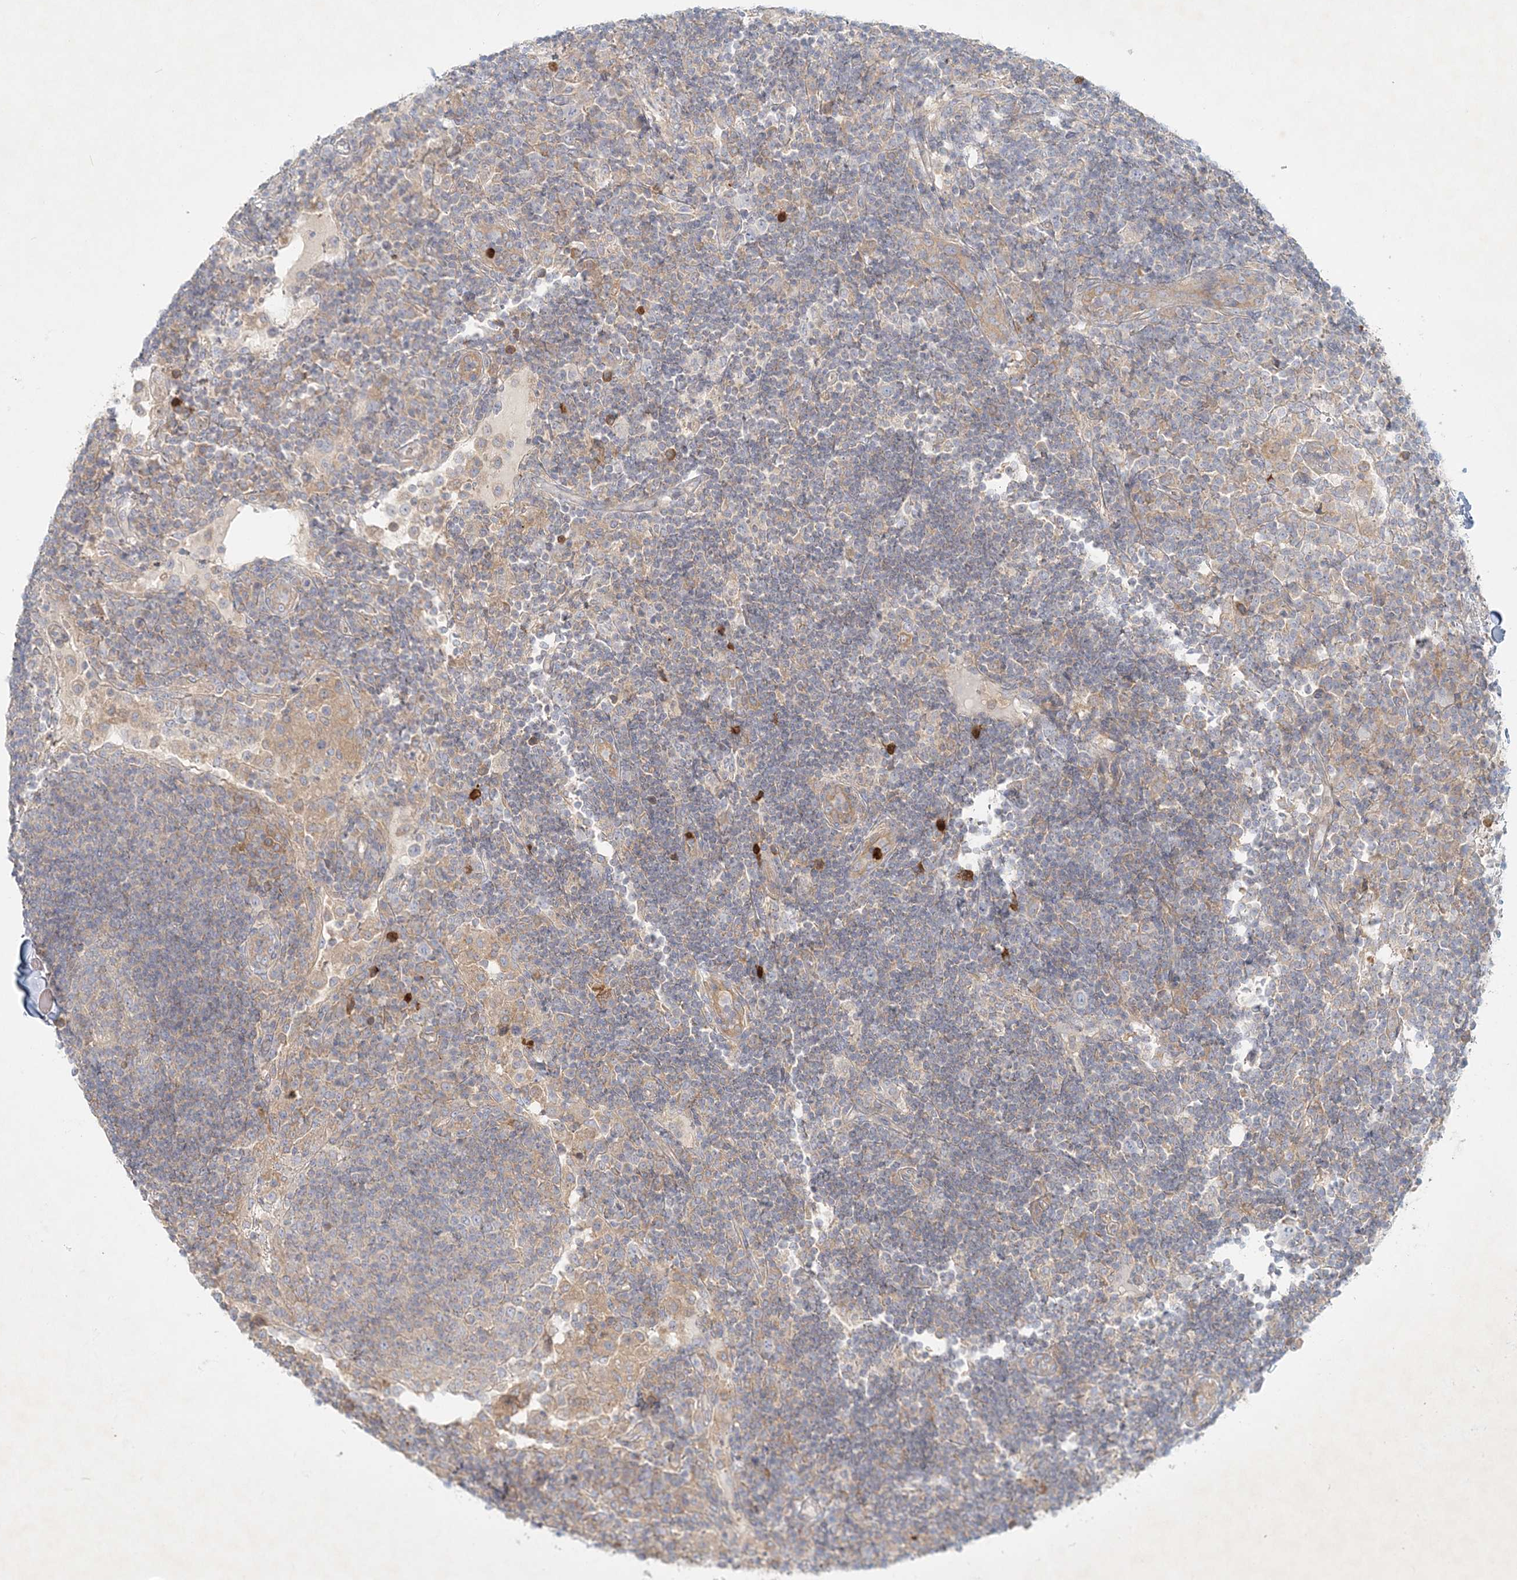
{"staining": {"intensity": "negative", "quantity": "none", "location": "none"}, "tissue": "lymph node", "cell_type": "Germinal center cells", "image_type": "normal", "snomed": [{"axis": "morphology", "description": "Normal tissue, NOS"}, {"axis": "topography", "description": "Lymph node"}], "caption": "This micrograph is of unremarkable lymph node stained with immunohistochemistry (IHC) to label a protein in brown with the nuclei are counter-stained blue. There is no staining in germinal center cells. Nuclei are stained in blue.", "gene": "STK11IP", "patient": {"sex": "female", "age": 53}}